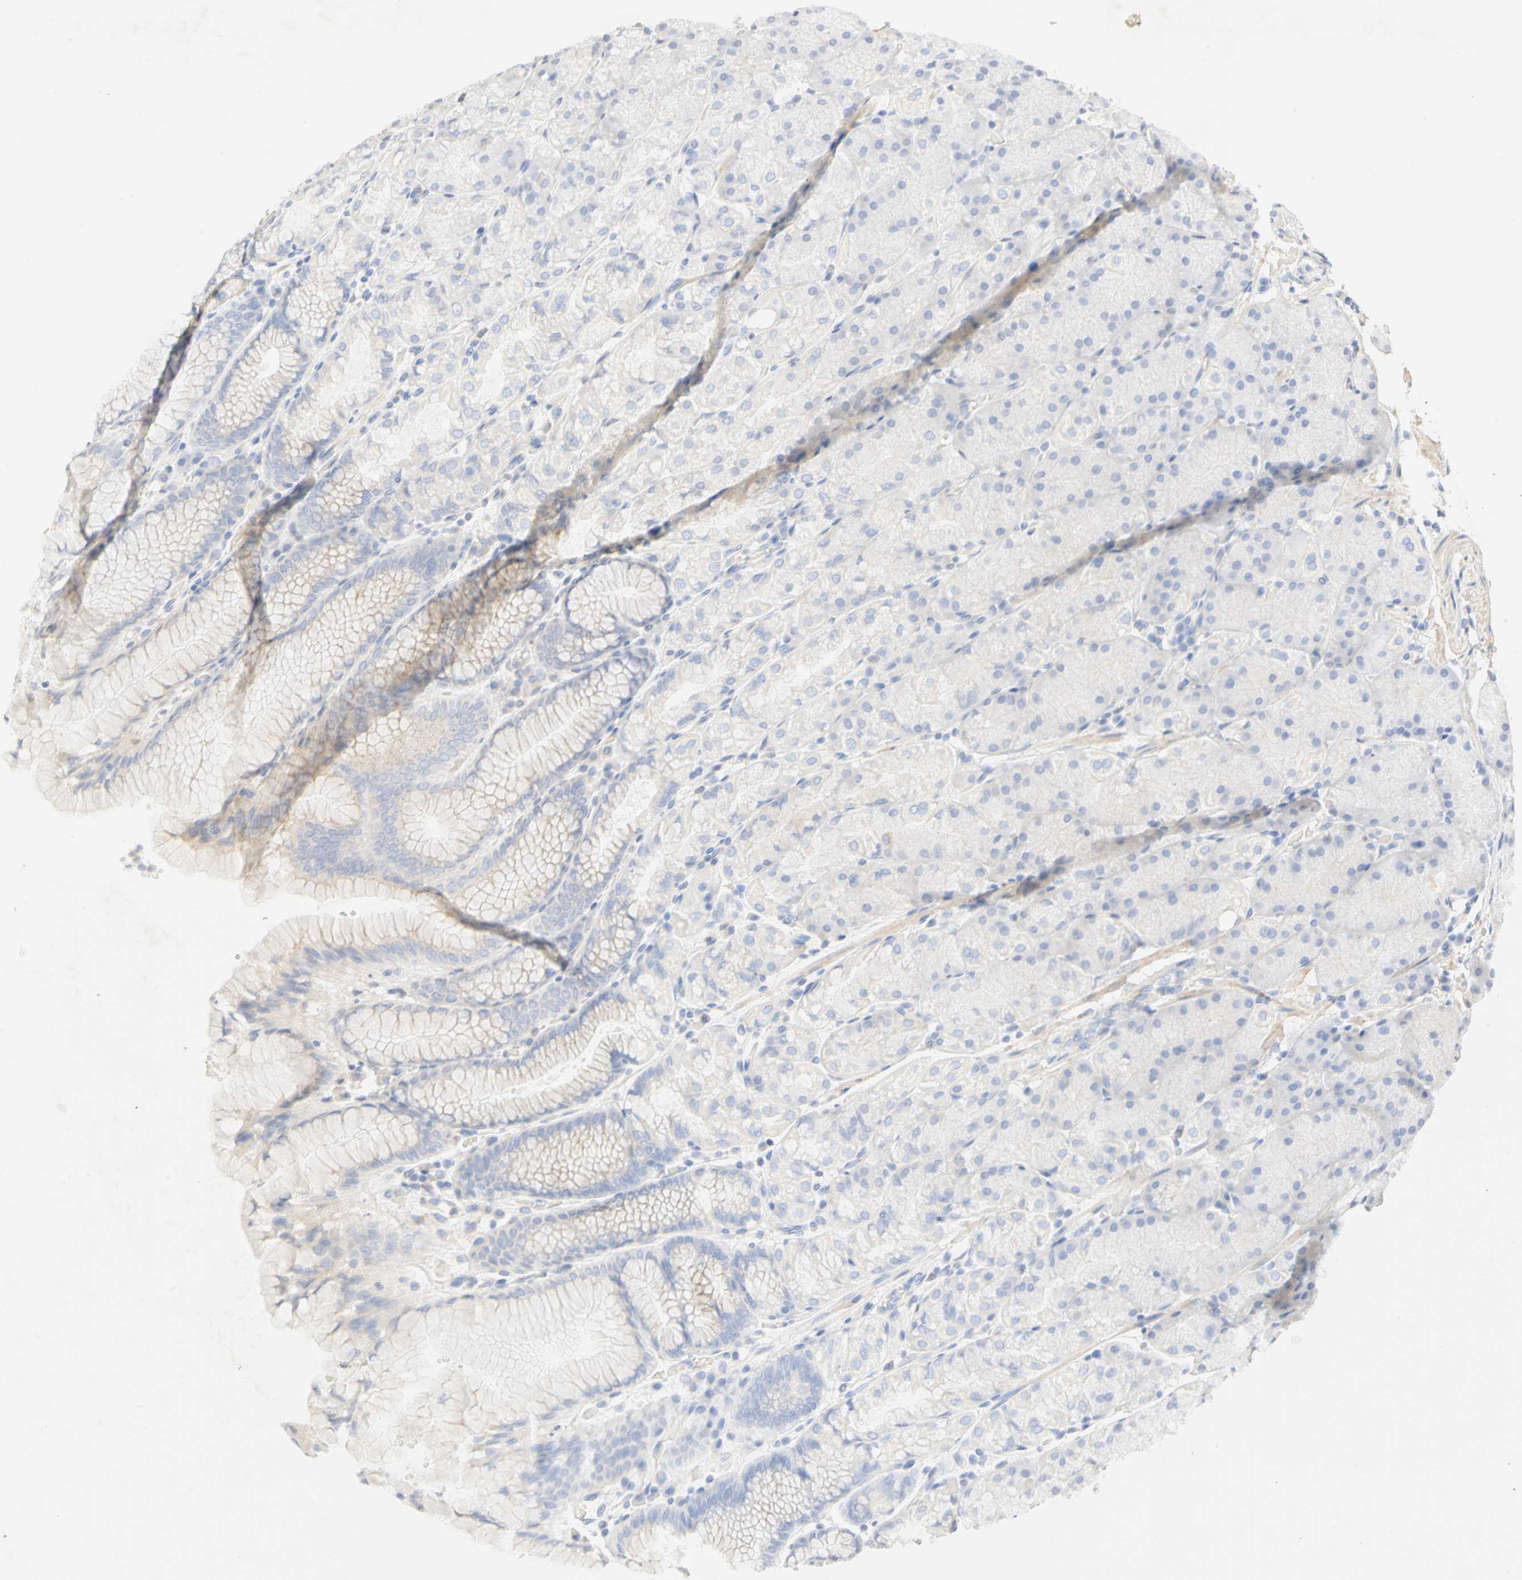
{"staining": {"intensity": "weak", "quantity": "<25%", "location": "cytoplasmic/membranous"}, "tissue": "stomach", "cell_type": "Glandular cells", "image_type": "normal", "snomed": [{"axis": "morphology", "description": "Normal tissue, NOS"}, {"axis": "topography", "description": "Stomach, upper"}, {"axis": "topography", "description": "Stomach"}], "caption": "Immunohistochemistry photomicrograph of benign stomach: stomach stained with DAB demonstrates no significant protein staining in glandular cells.", "gene": "GNRH2", "patient": {"sex": "male", "age": 76}}